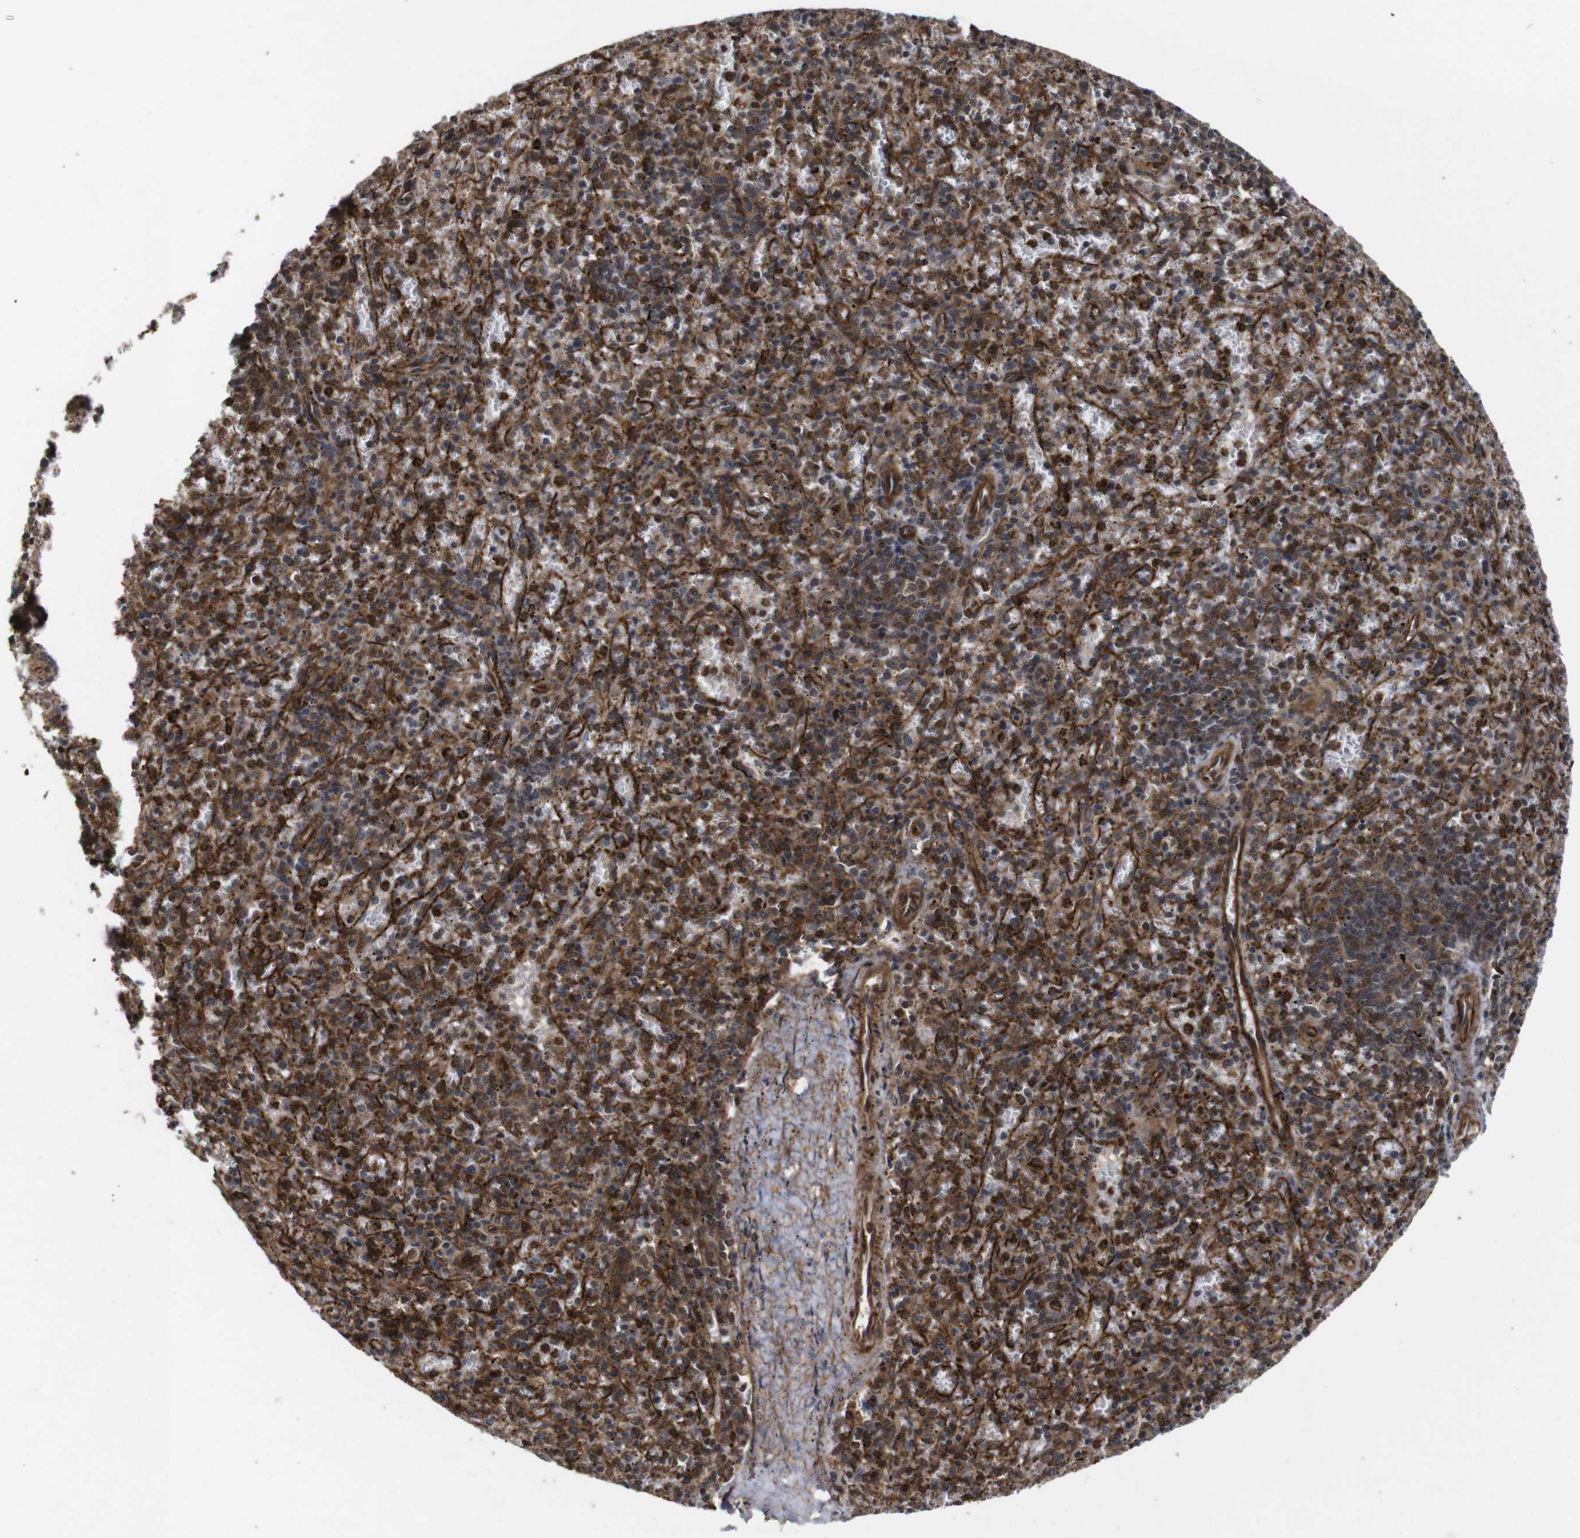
{"staining": {"intensity": "moderate", "quantity": ">75%", "location": "cytoplasmic/membranous"}, "tissue": "spleen", "cell_type": "Cells in red pulp", "image_type": "normal", "snomed": [{"axis": "morphology", "description": "Normal tissue, NOS"}, {"axis": "topography", "description": "Spleen"}], "caption": "High-magnification brightfield microscopy of benign spleen stained with DAB (3,3'-diaminobenzidine) (brown) and counterstained with hematoxylin (blue). cells in red pulp exhibit moderate cytoplasmic/membranous expression is seen in approximately>75% of cells.", "gene": "NANOS1", "patient": {"sex": "male", "age": 72}}